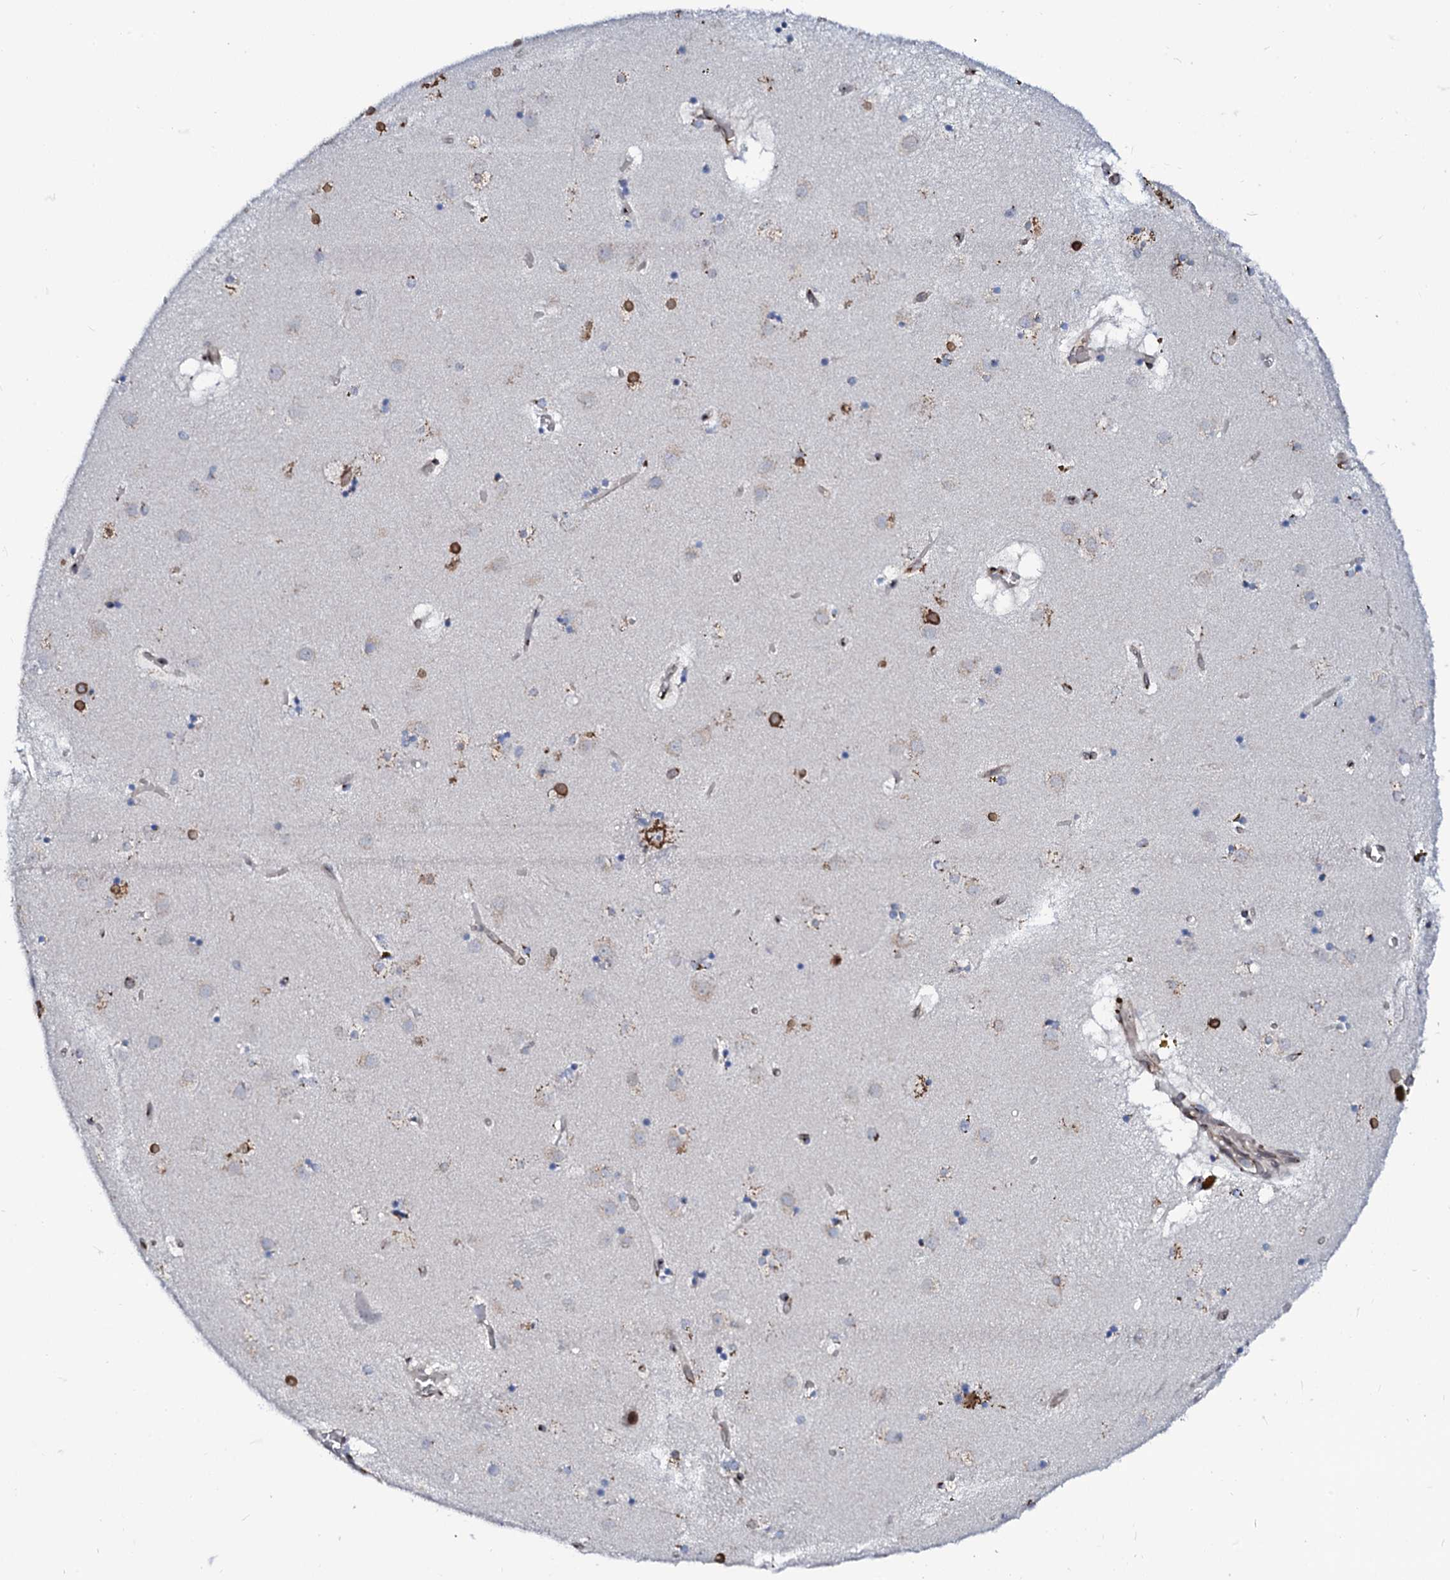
{"staining": {"intensity": "moderate", "quantity": "<25%", "location": "cytoplasmic/membranous"}, "tissue": "caudate", "cell_type": "Glial cells", "image_type": "normal", "snomed": [{"axis": "morphology", "description": "Normal tissue, NOS"}, {"axis": "topography", "description": "Lateral ventricle wall"}], "caption": "A low amount of moderate cytoplasmic/membranous positivity is identified in approximately <25% of glial cells in normal caudate.", "gene": "TMCO3", "patient": {"sex": "male", "age": 70}}